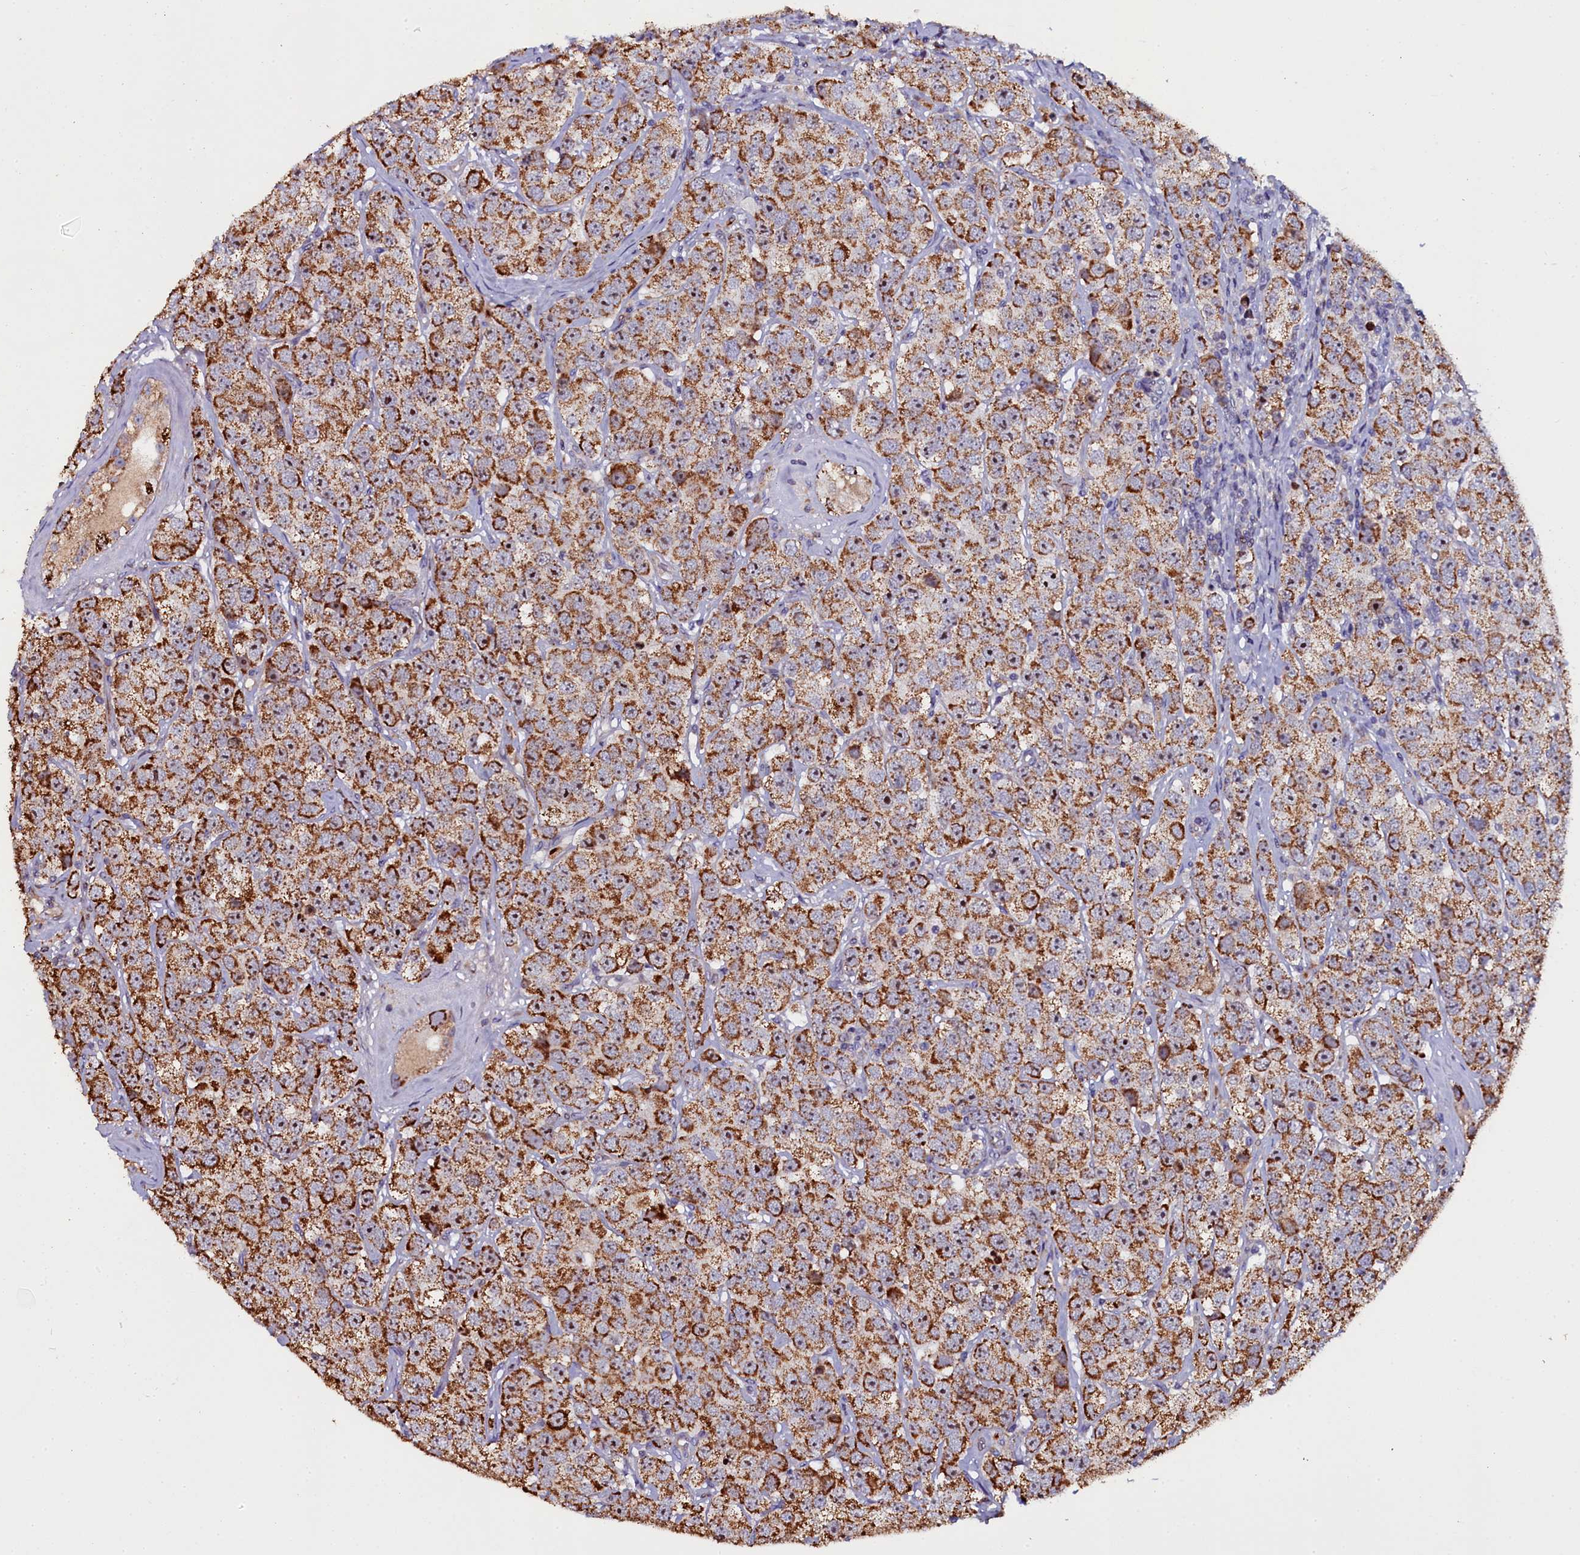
{"staining": {"intensity": "strong", "quantity": ">75%", "location": "cytoplasmic/membranous"}, "tissue": "testis cancer", "cell_type": "Tumor cells", "image_type": "cancer", "snomed": [{"axis": "morphology", "description": "Seminoma, NOS"}, {"axis": "topography", "description": "Testis"}], "caption": "This is an image of immunohistochemistry staining of testis cancer, which shows strong expression in the cytoplasmic/membranous of tumor cells.", "gene": "NAA80", "patient": {"sex": "male", "age": 28}}